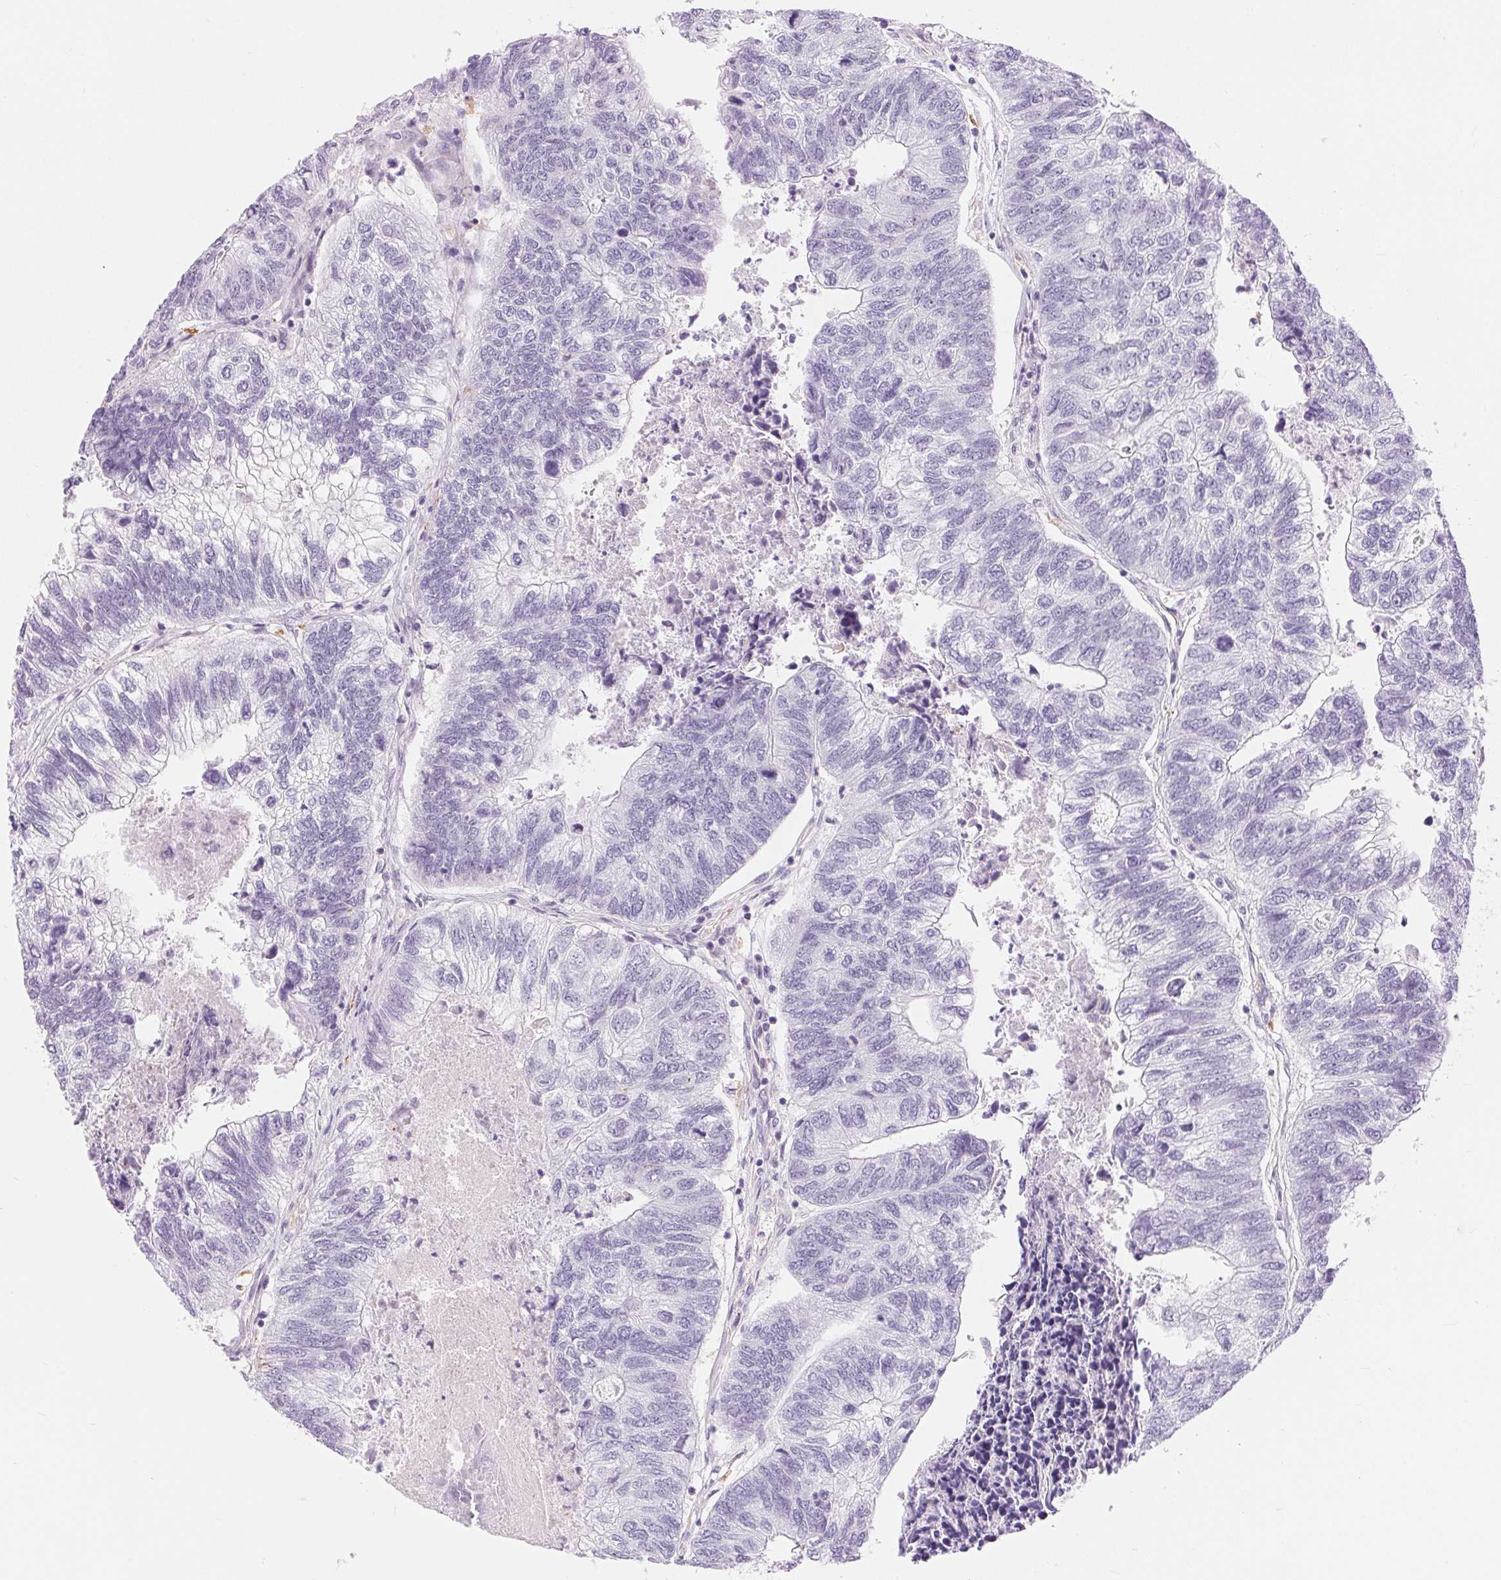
{"staining": {"intensity": "negative", "quantity": "none", "location": "none"}, "tissue": "colorectal cancer", "cell_type": "Tumor cells", "image_type": "cancer", "snomed": [{"axis": "morphology", "description": "Adenocarcinoma, NOS"}, {"axis": "topography", "description": "Colon"}], "caption": "Human colorectal cancer (adenocarcinoma) stained for a protein using immunohistochemistry reveals no positivity in tumor cells.", "gene": "GFAP", "patient": {"sex": "female", "age": 67}}